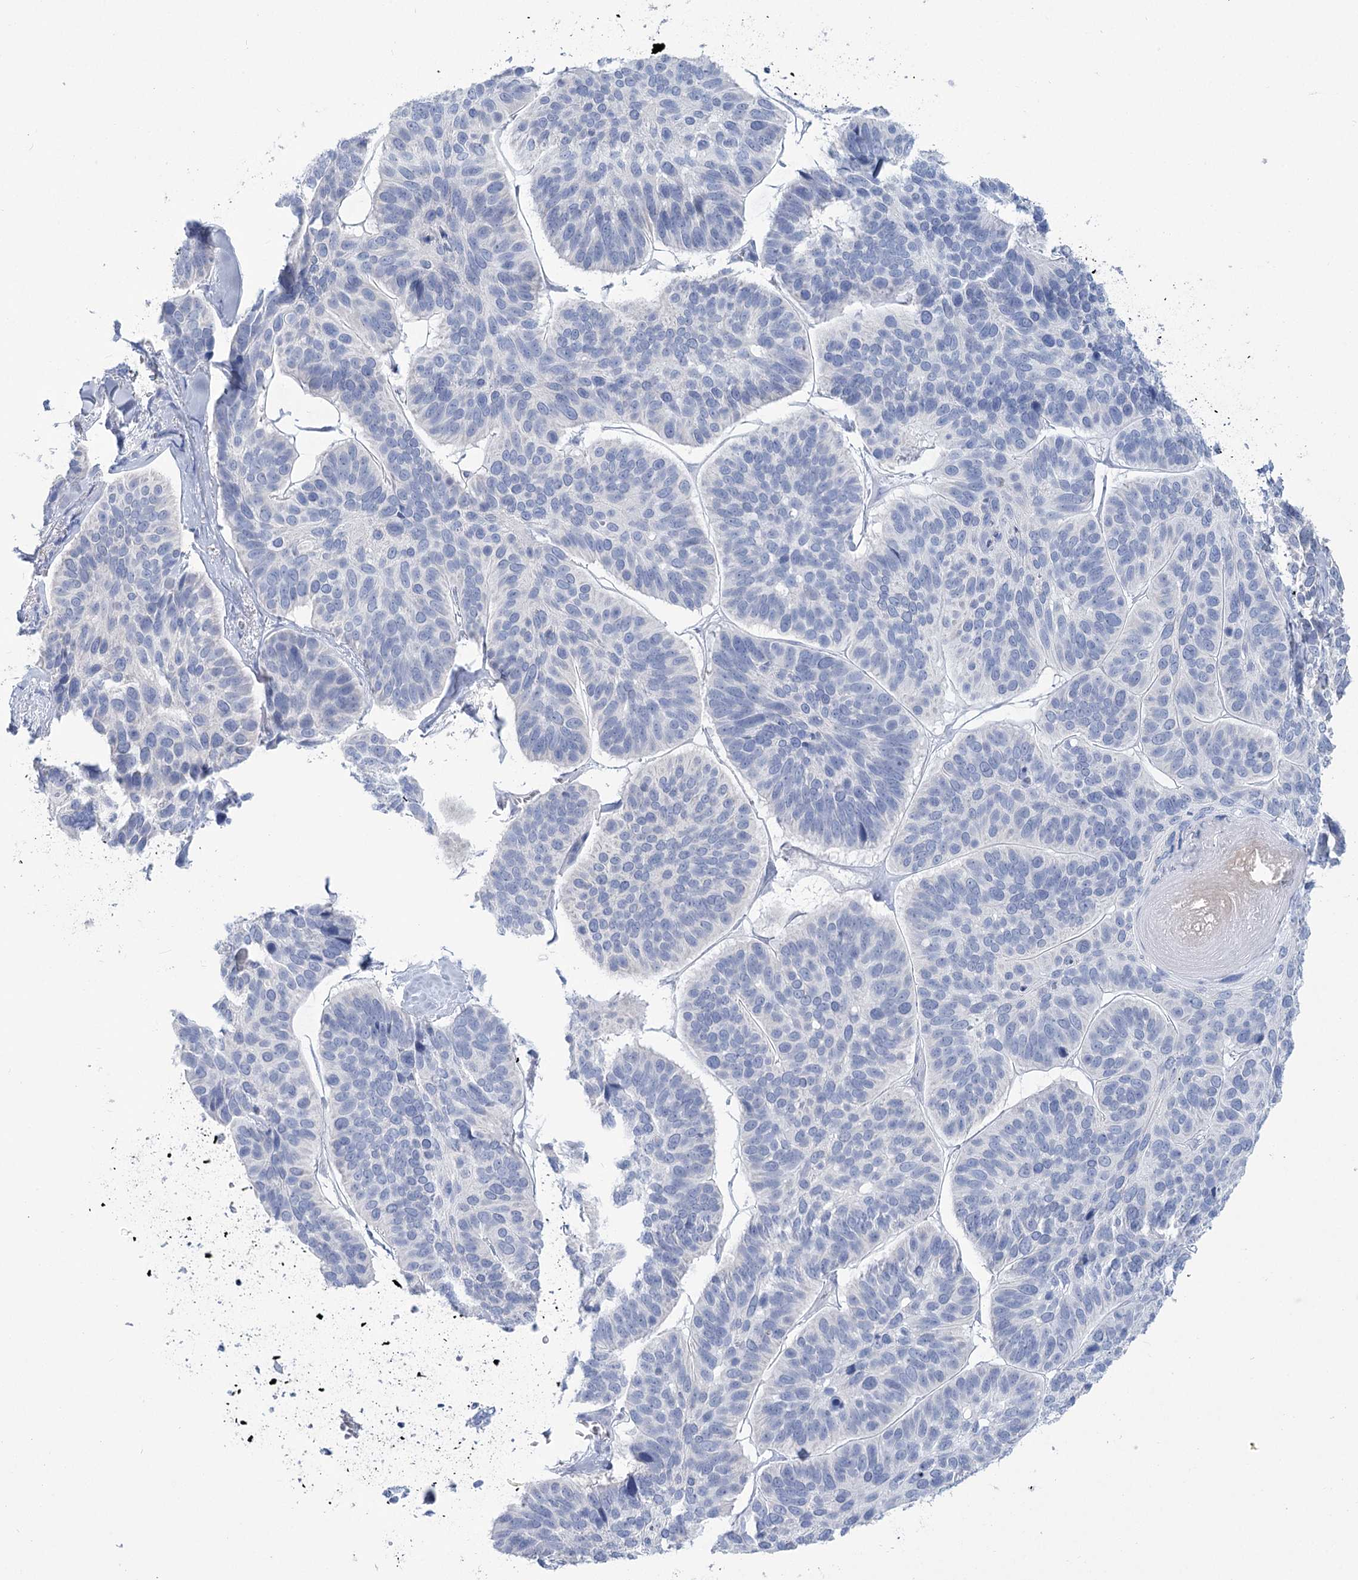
{"staining": {"intensity": "negative", "quantity": "none", "location": "none"}, "tissue": "skin cancer", "cell_type": "Tumor cells", "image_type": "cancer", "snomed": [{"axis": "morphology", "description": "Basal cell carcinoma"}, {"axis": "topography", "description": "Skin"}], "caption": "Immunohistochemical staining of basal cell carcinoma (skin) reveals no significant positivity in tumor cells.", "gene": "PBLD", "patient": {"sex": "male", "age": 62}}